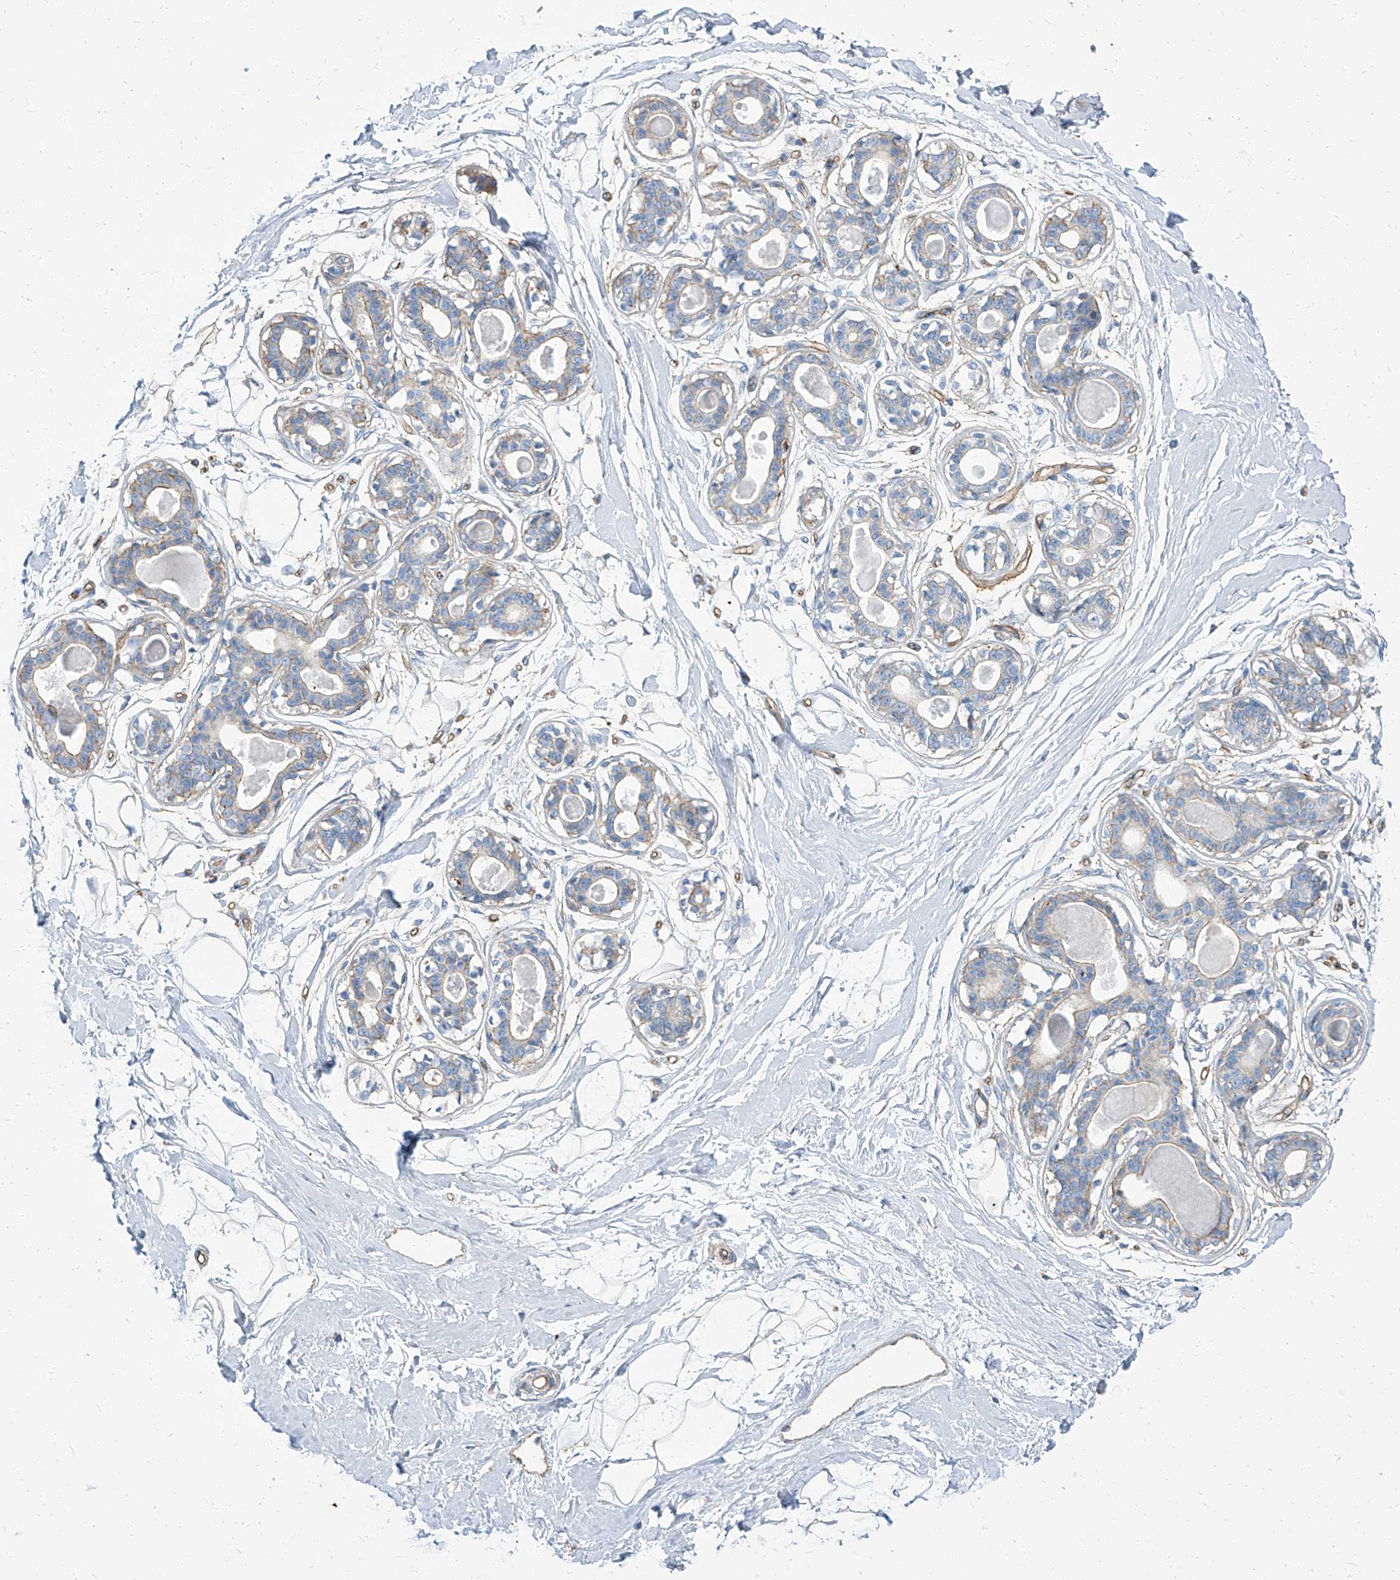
{"staining": {"intensity": "negative", "quantity": "none", "location": "none"}, "tissue": "breast", "cell_type": "Adipocytes", "image_type": "normal", "snomed": [{"axis": "morphology", "description": "Normal tissue, NOS"}, {"axis": "topography", "description": "Breast"}], "caption": "This is an immunohistochemistry photomicrograph of unremarkable human breast. There is no positivity in adipocytes.", "gene": "TXLNB", "patient": {"sex": "female", "age": 45}}